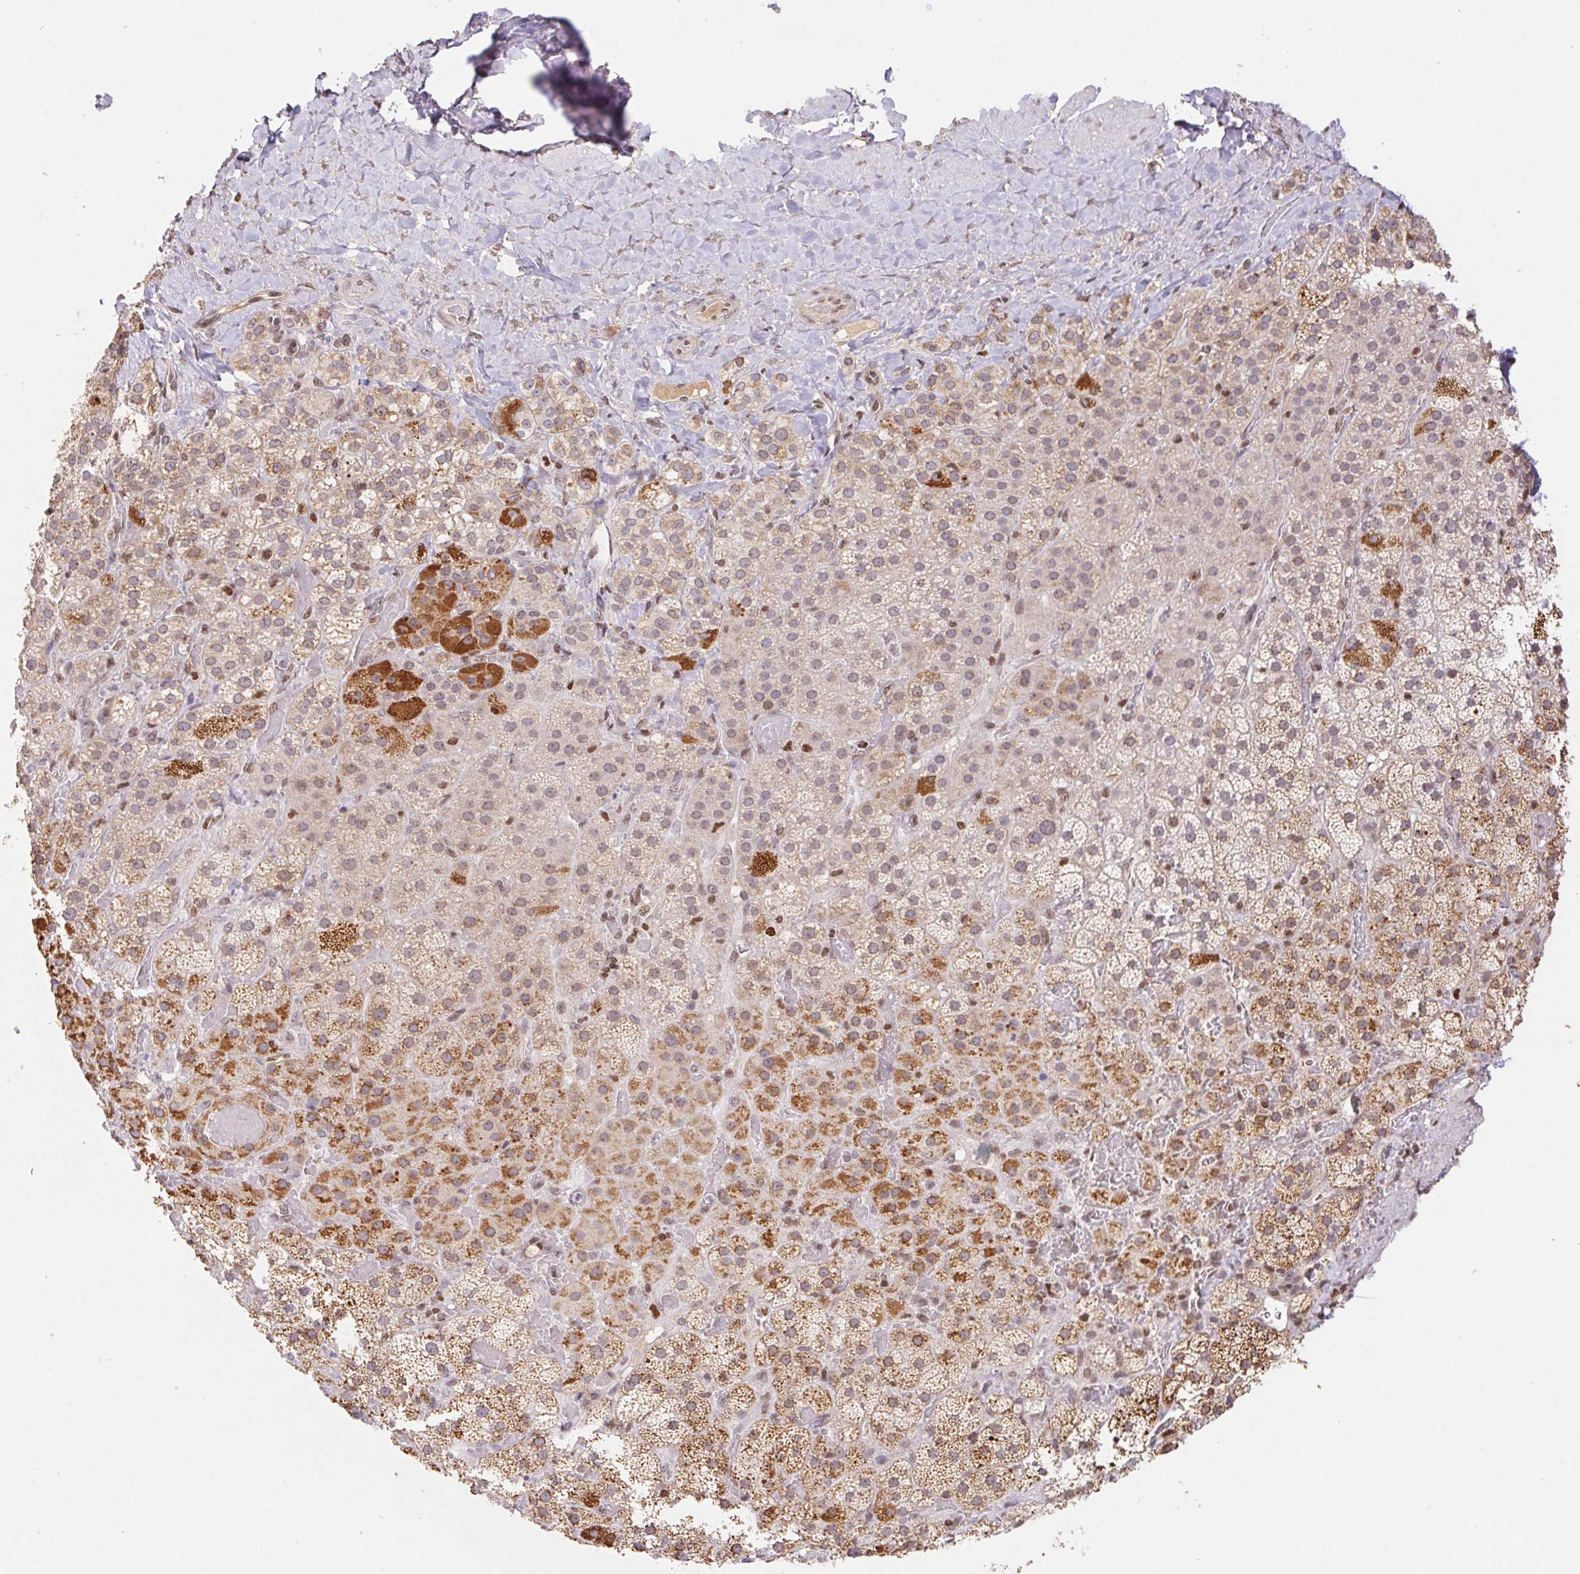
{"staining": {"intensity": "moderate", "quantity": "25%-75%", "location": "cytoplasmic/membranous"}, "tissue": "adrenal gland", "cell_type": "Glandular cells", "image_type": "normal", "snomed": [{"axis": "morphology", "description": "Normal tissue, NOS"}, {"axis": "topography", "description": "Adrenal gland"}], "caption": "The immunohistochemical stain labels moderate cytoplasmic/membranous expression in glandular cells of benign adrenal gland. The protein of interest is stained brown, and the nuclei are stained in blue (DAB IHC with brightfield microscopy, high magnification).", "gene": "POLD3", "patient": {"sex": "male", "age": 57}}